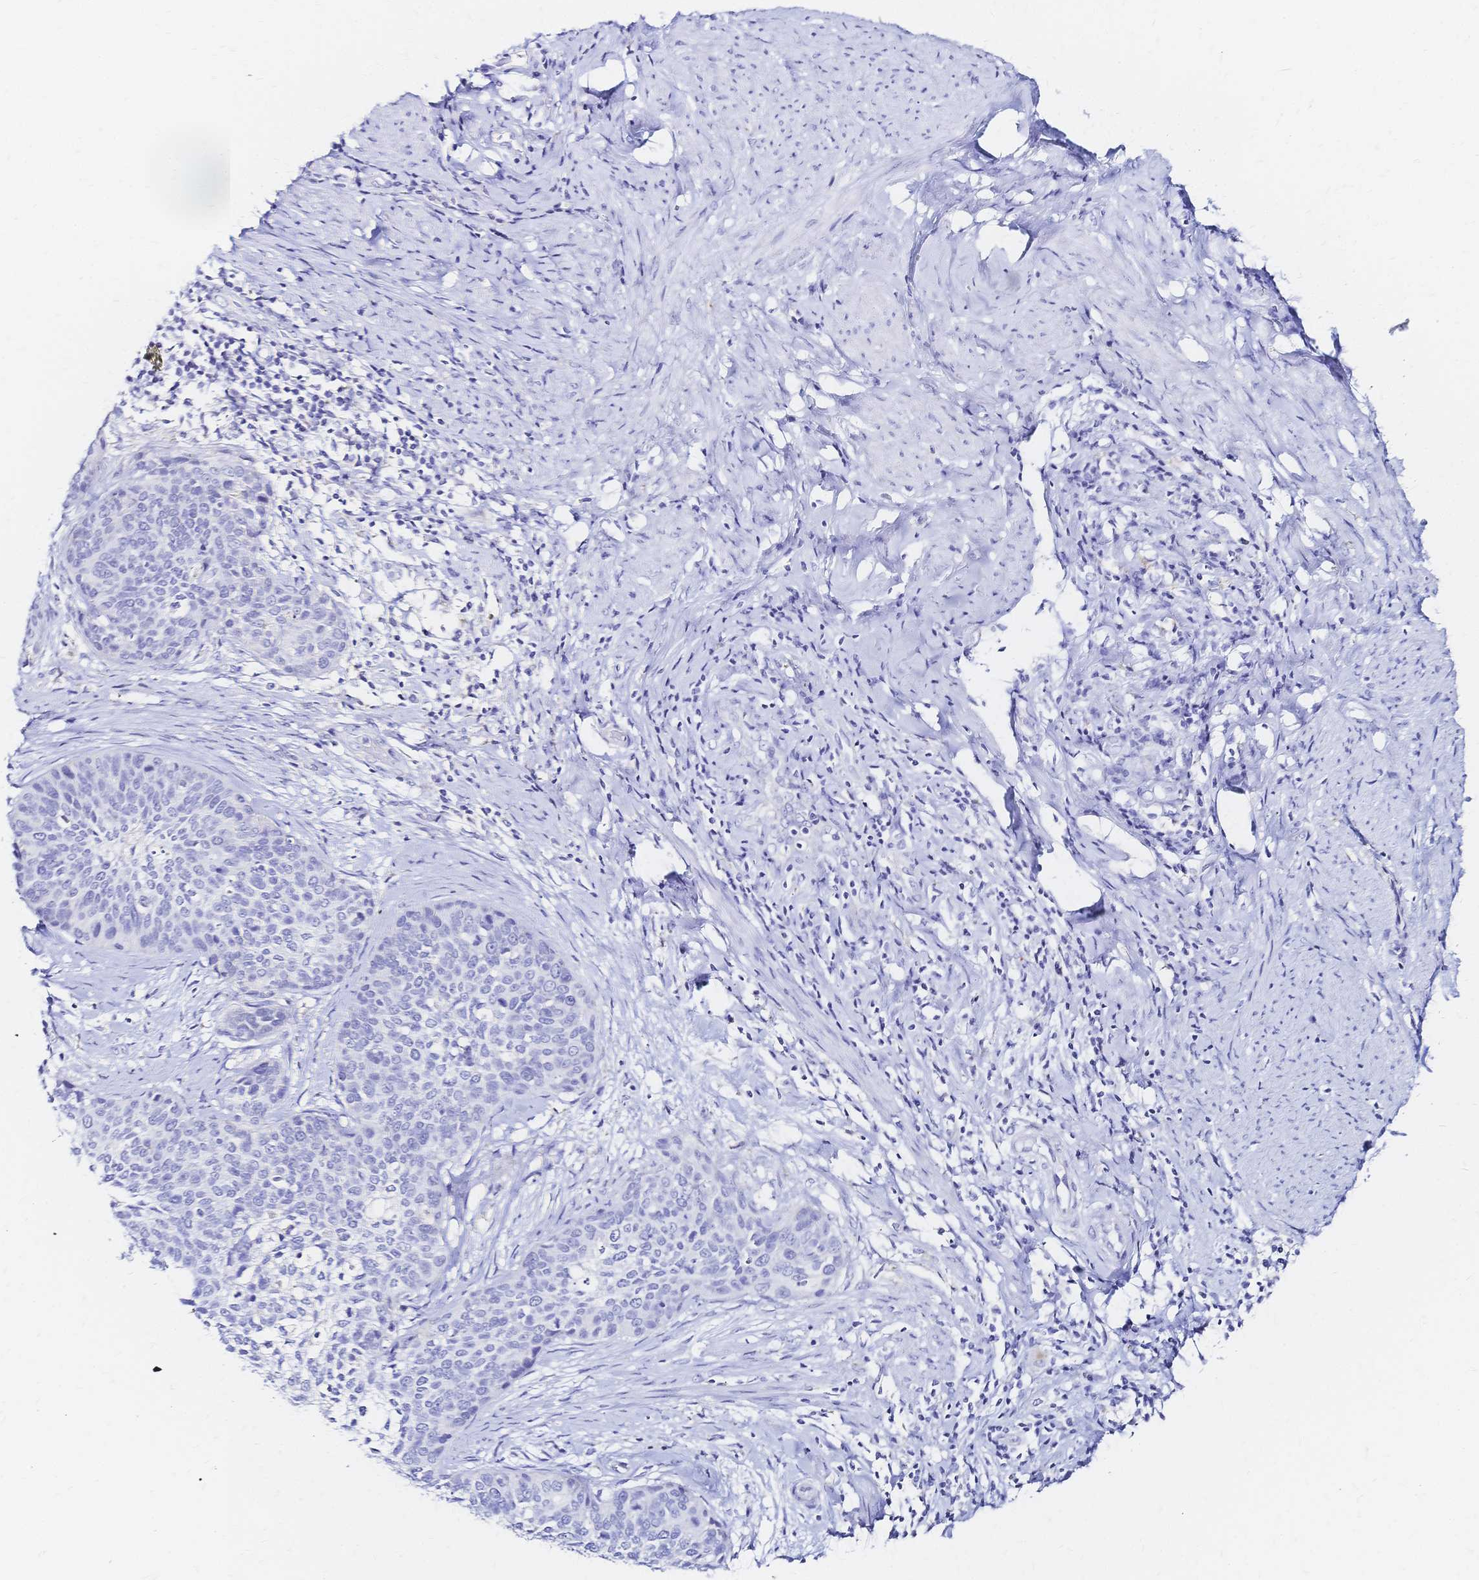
{"staining": {"intensity": "negative", "quantity": "none", "location": "none"}, "tissue": "cervical cancer", "cell_type": "Tumor cells", "image_type": "cancer", "snomed": [{"axis": "morphology", "description": "Squamous cell carcinoma, NOS"}, {"axis": "topography", "description": "Cervix"}], "caption": "The immunohistochemistry image has no significant staining in tumor cells of squamous cell carcinoma (cervical) tissue.", "gene": "SLC5A1", "patient": {"sex": "female", "age": 69}}